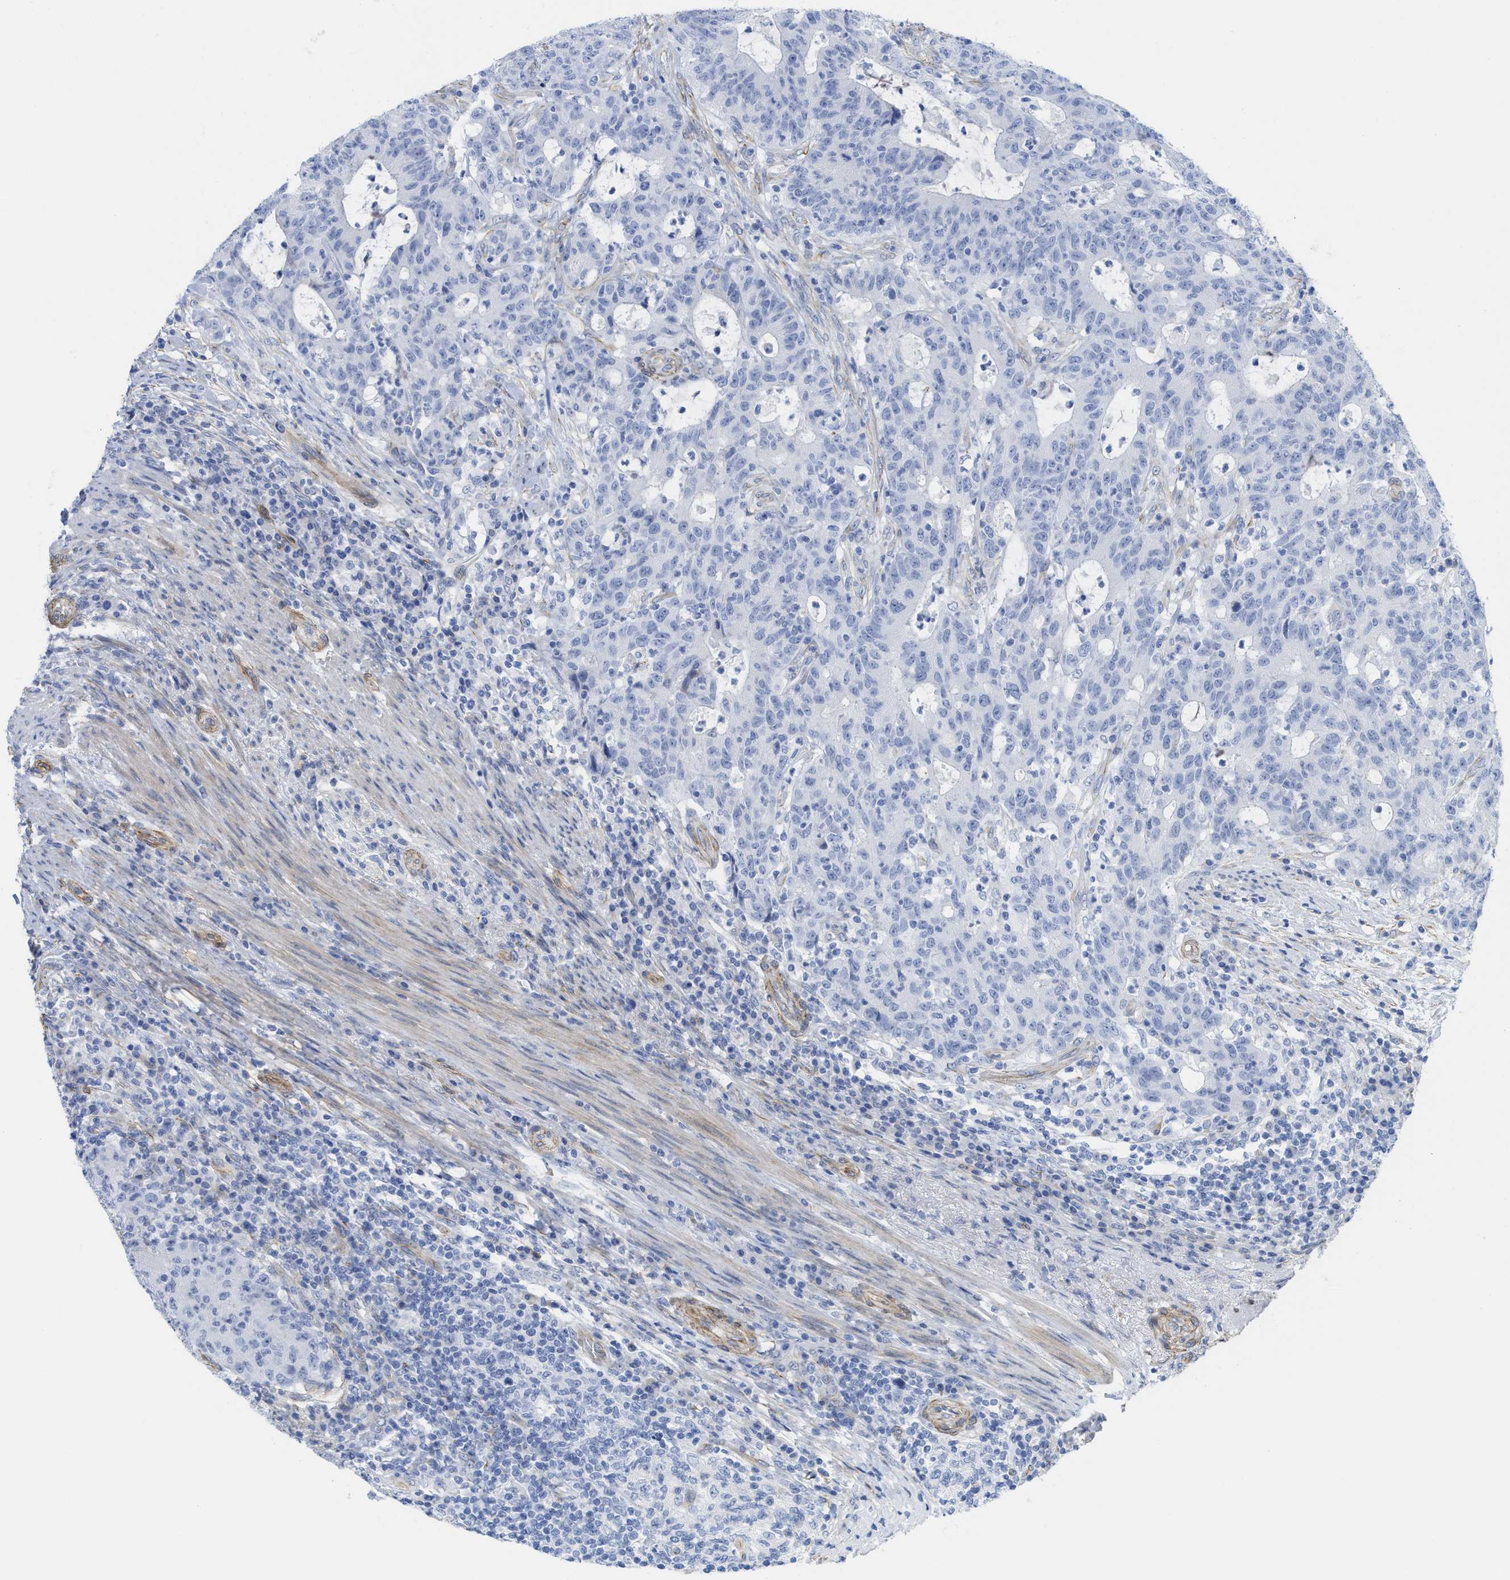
{"staining": {"intensity": "negative", "quantity": "none", "location": "none"}, "tissue": "colorectal cancer", "cell_type": "Tumor cells", "image_type": "cancer", "snomed": [{"axis": "morphology", "description": "Normal tissue, NOS"}, {"axis": "morphology", "description": "Adenocarcinoma, NOS"}, {"axis": "topography", "description": "Colon"}], "caption": "Tumor cells are negative for protein expression in human colorectal cancer.", "gene": "TUB", "patient": {"sex": "female", "age": 75}}